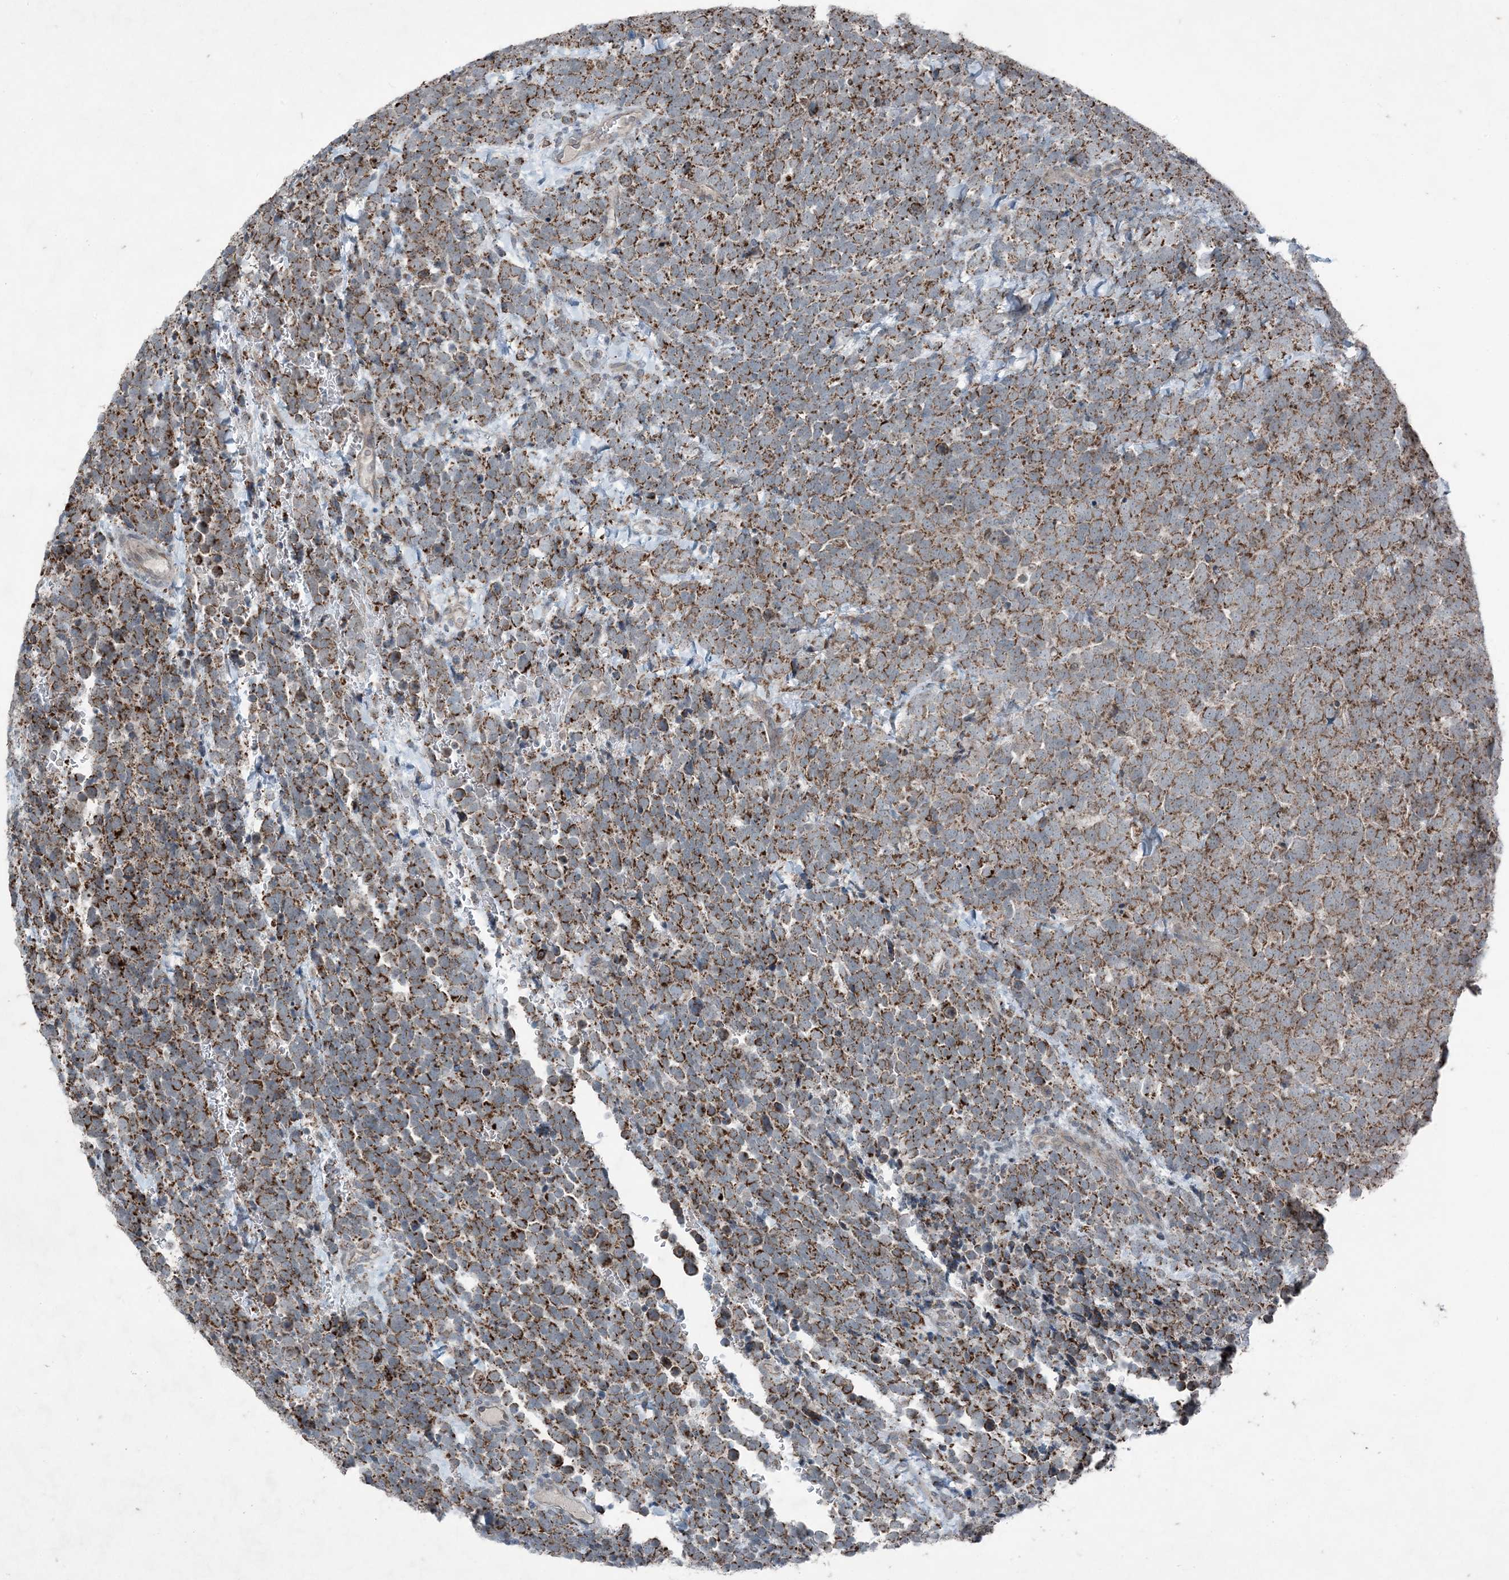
{"staining": {"intensity": "strong", "quantity": ">75%", "location": "cytoplasmic/membranous"}, "tissue": "urothelial cancer", "cell_type": "Tumor cells", "image_type": "cancer", "snomed": [{"axis": "morphology", "description": "Urothelial carcinoma, High grade"}, {"axis": "topography", "description": "Urinary bladder"}], "caption": "Immunohistochemistry of human urothelial cancer shows high levels of strong cytoplasmic/membranous expression in approximately >75% of tumor cells.", "gene": "PC", "patient": {"sex": "female", "age": 82}}